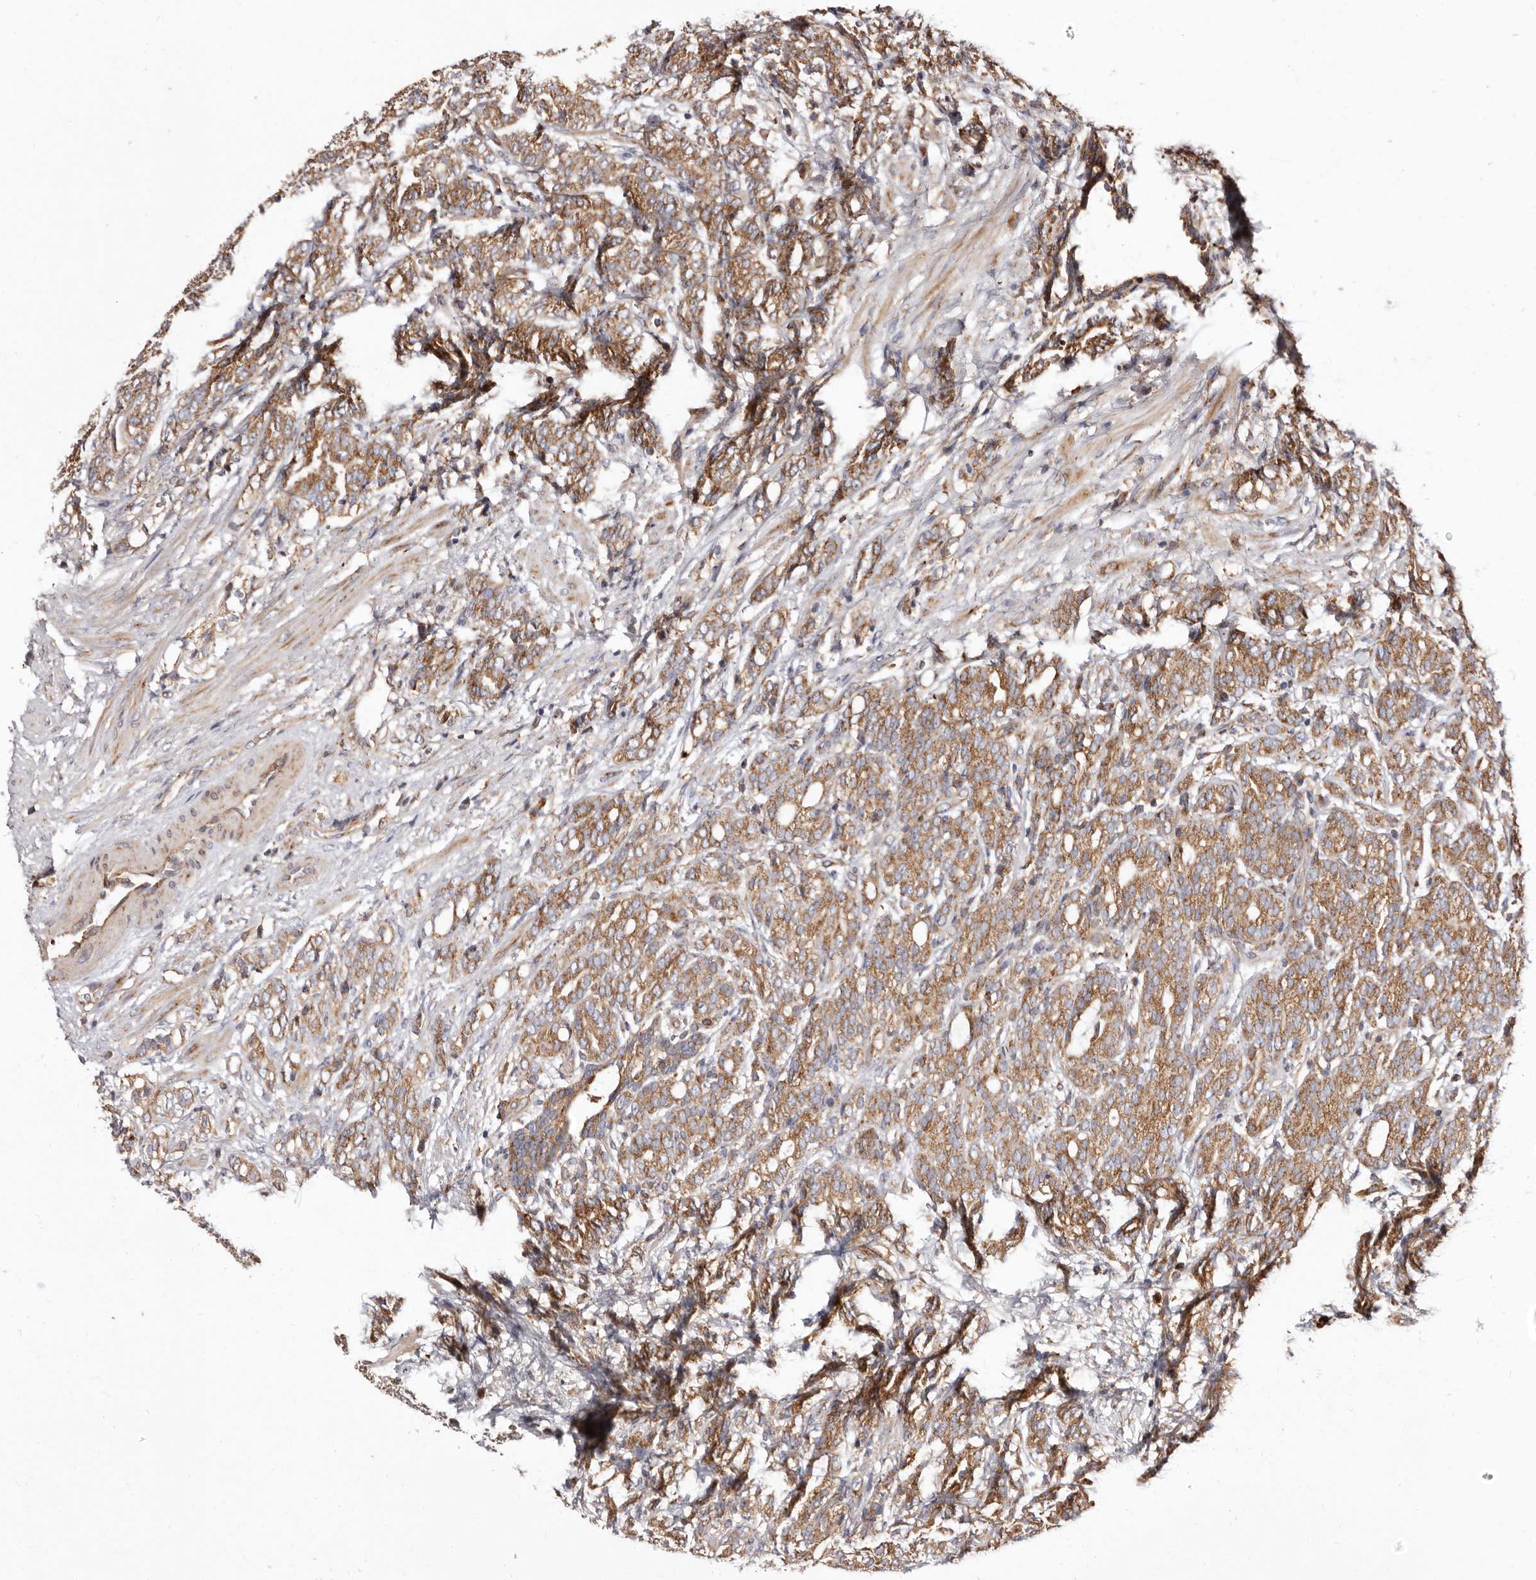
{"staining": {"intensity": "moderate", "quantity": ">75%", "location": "cytoplasmic/membranous"}, "tissue": "prostate cancer", "cell_type": "Tumor cells", "image_type": "cancer", "snomed": [{"axis": "morphology", "description": "Adenocarcinoma, High grade"}, {"axis": "topography", "description": "Prostate"}], "caption": "The histopathology image demonstrates a brown stain indicating the presence of a protein in the cytoplasmic/membranous of tumor cells in prostate high-grade adenocarcinoma.", "gene": "COQ8B", "patient": {"sex": "male", "age": 57}}